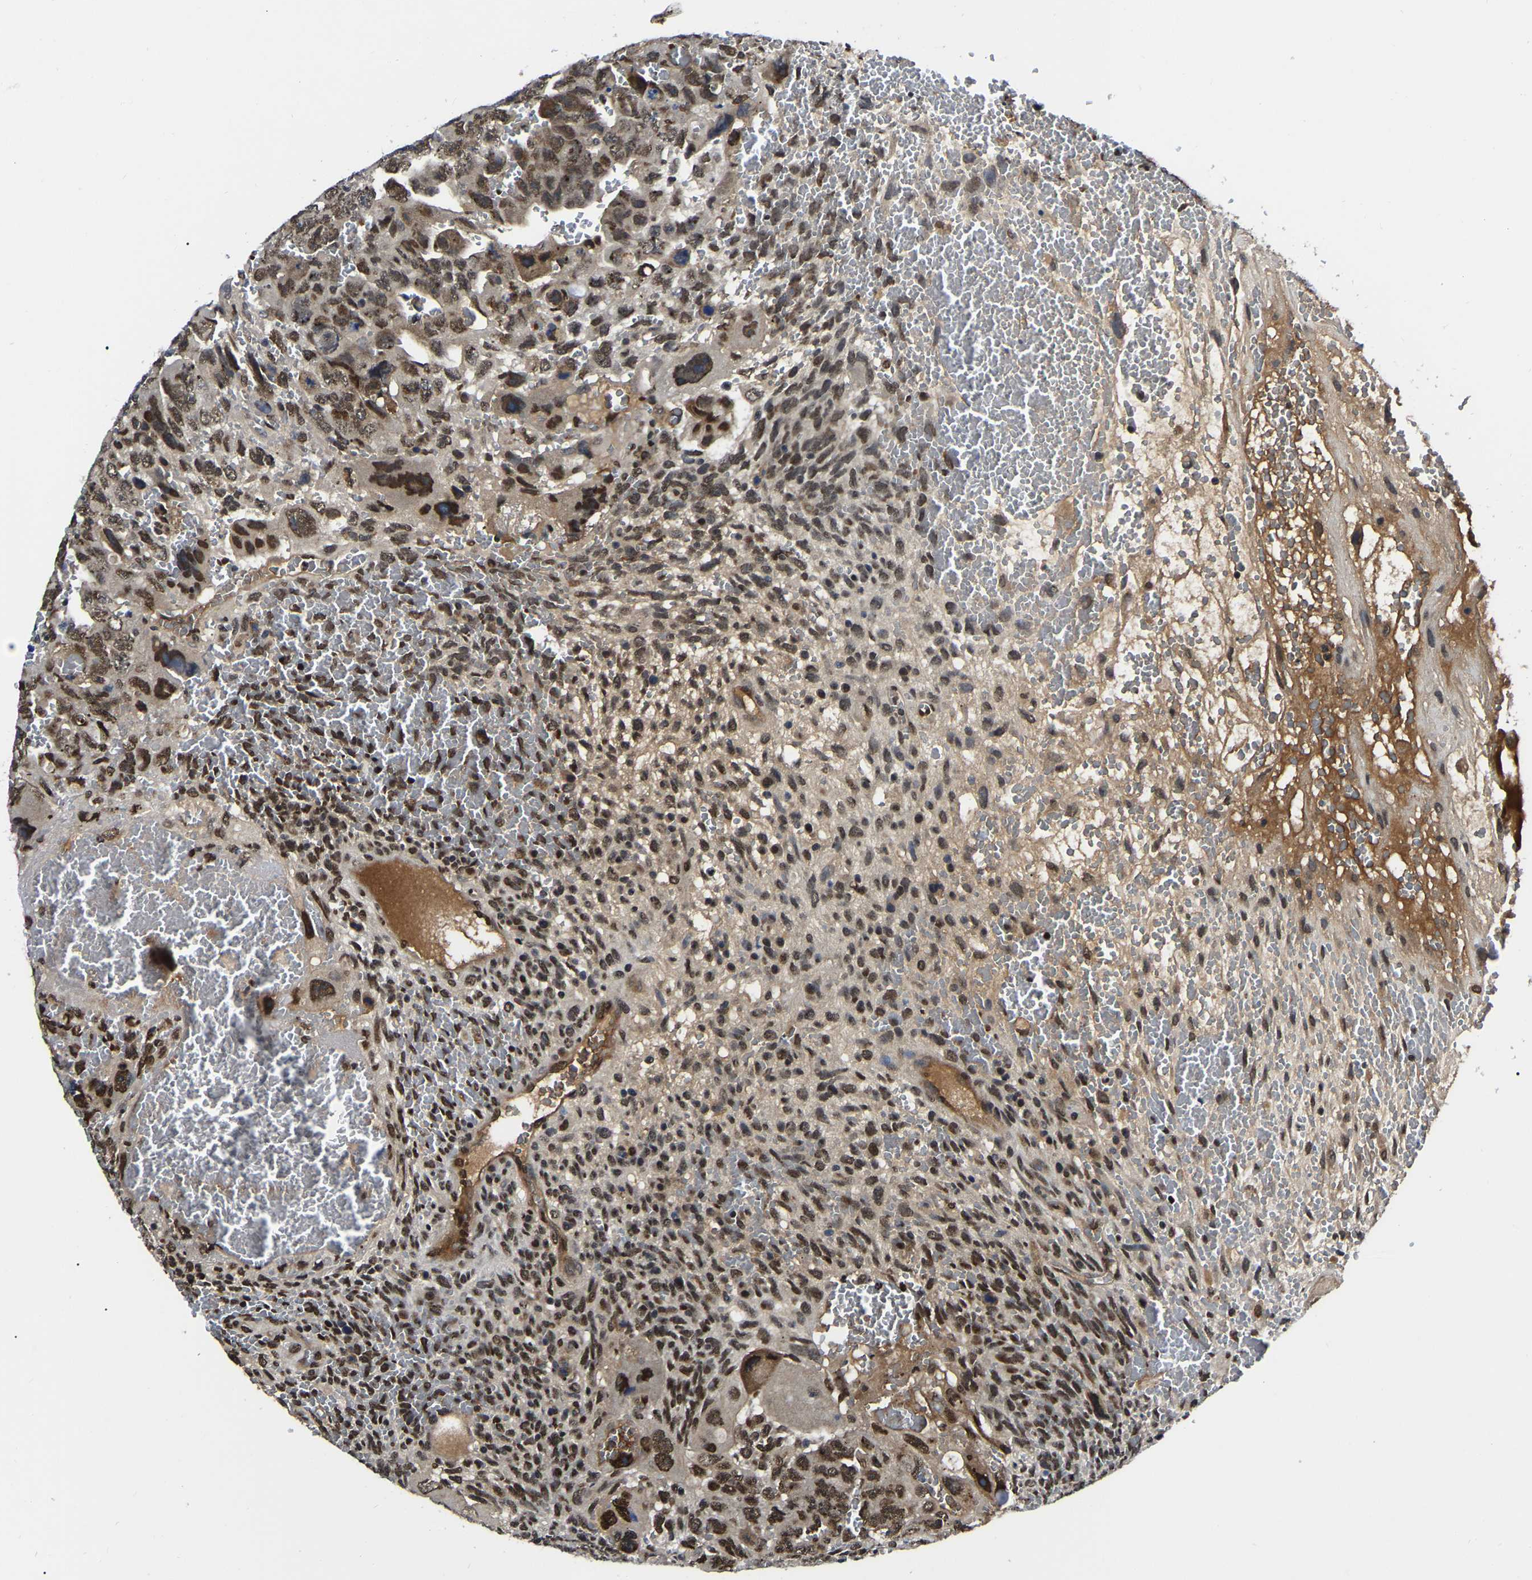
{"staining": {"intensity": "moderate", "quantity": ">75%", "location": "nuclear"}, "tissue": "testis cancer", "cell_type": "Tumor cells", "image_type": "cancer", "snomed": [{"axis": "morphology", "description": "Carcinoma, Embryonal, NOS"}, {"axis": "topography", "description": "Testis"}], "caption": "Moderate nuclear protein expression is identified in about >75% of tumor cells in embryonal carcinoma (testis).", "gene": "TRIM35", "patient": {"sex": "male", "age": 28}}